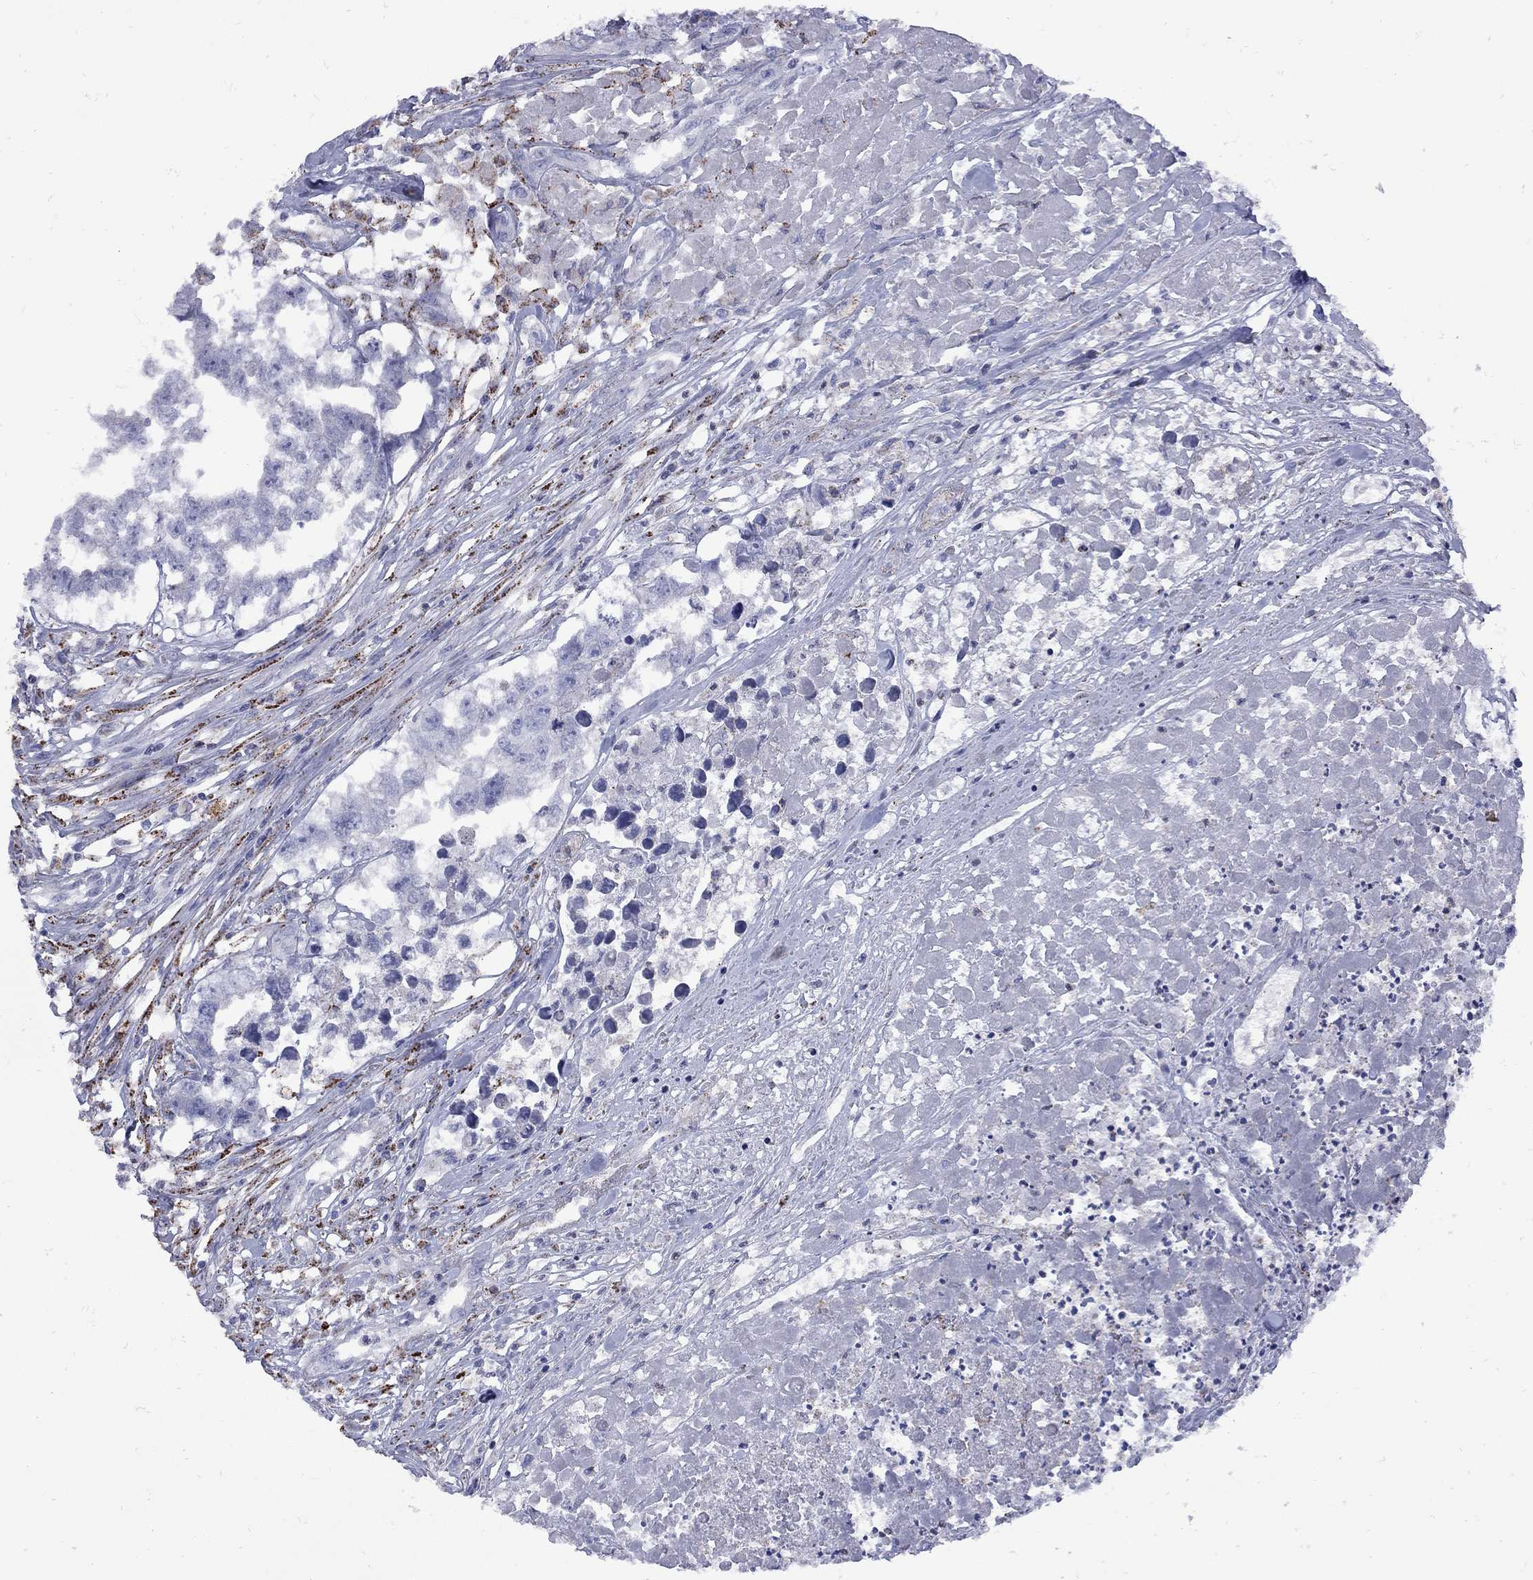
{"staining": {"intensity": "negative", "quantity": "none", "location": "none"}, "tissue": "testis cancer", "cell_type": "Tumor cells", "image_type": "cancer", "snomed": [{"axis": "morphology", "description": "Carcinoma, Embryonal, NOS"}, {"axis": "morphology", "description": "Teratoma, malignant, NOS"}, {"axis": "topography", "description": "Testis"}], "caption": "This is an immunohistochemistry (IHC) histopathology image of testis cancer. There is no expression in tumor cells.", "gene": "SESTD1", "patient": {"sex": "male", "age": 44}}